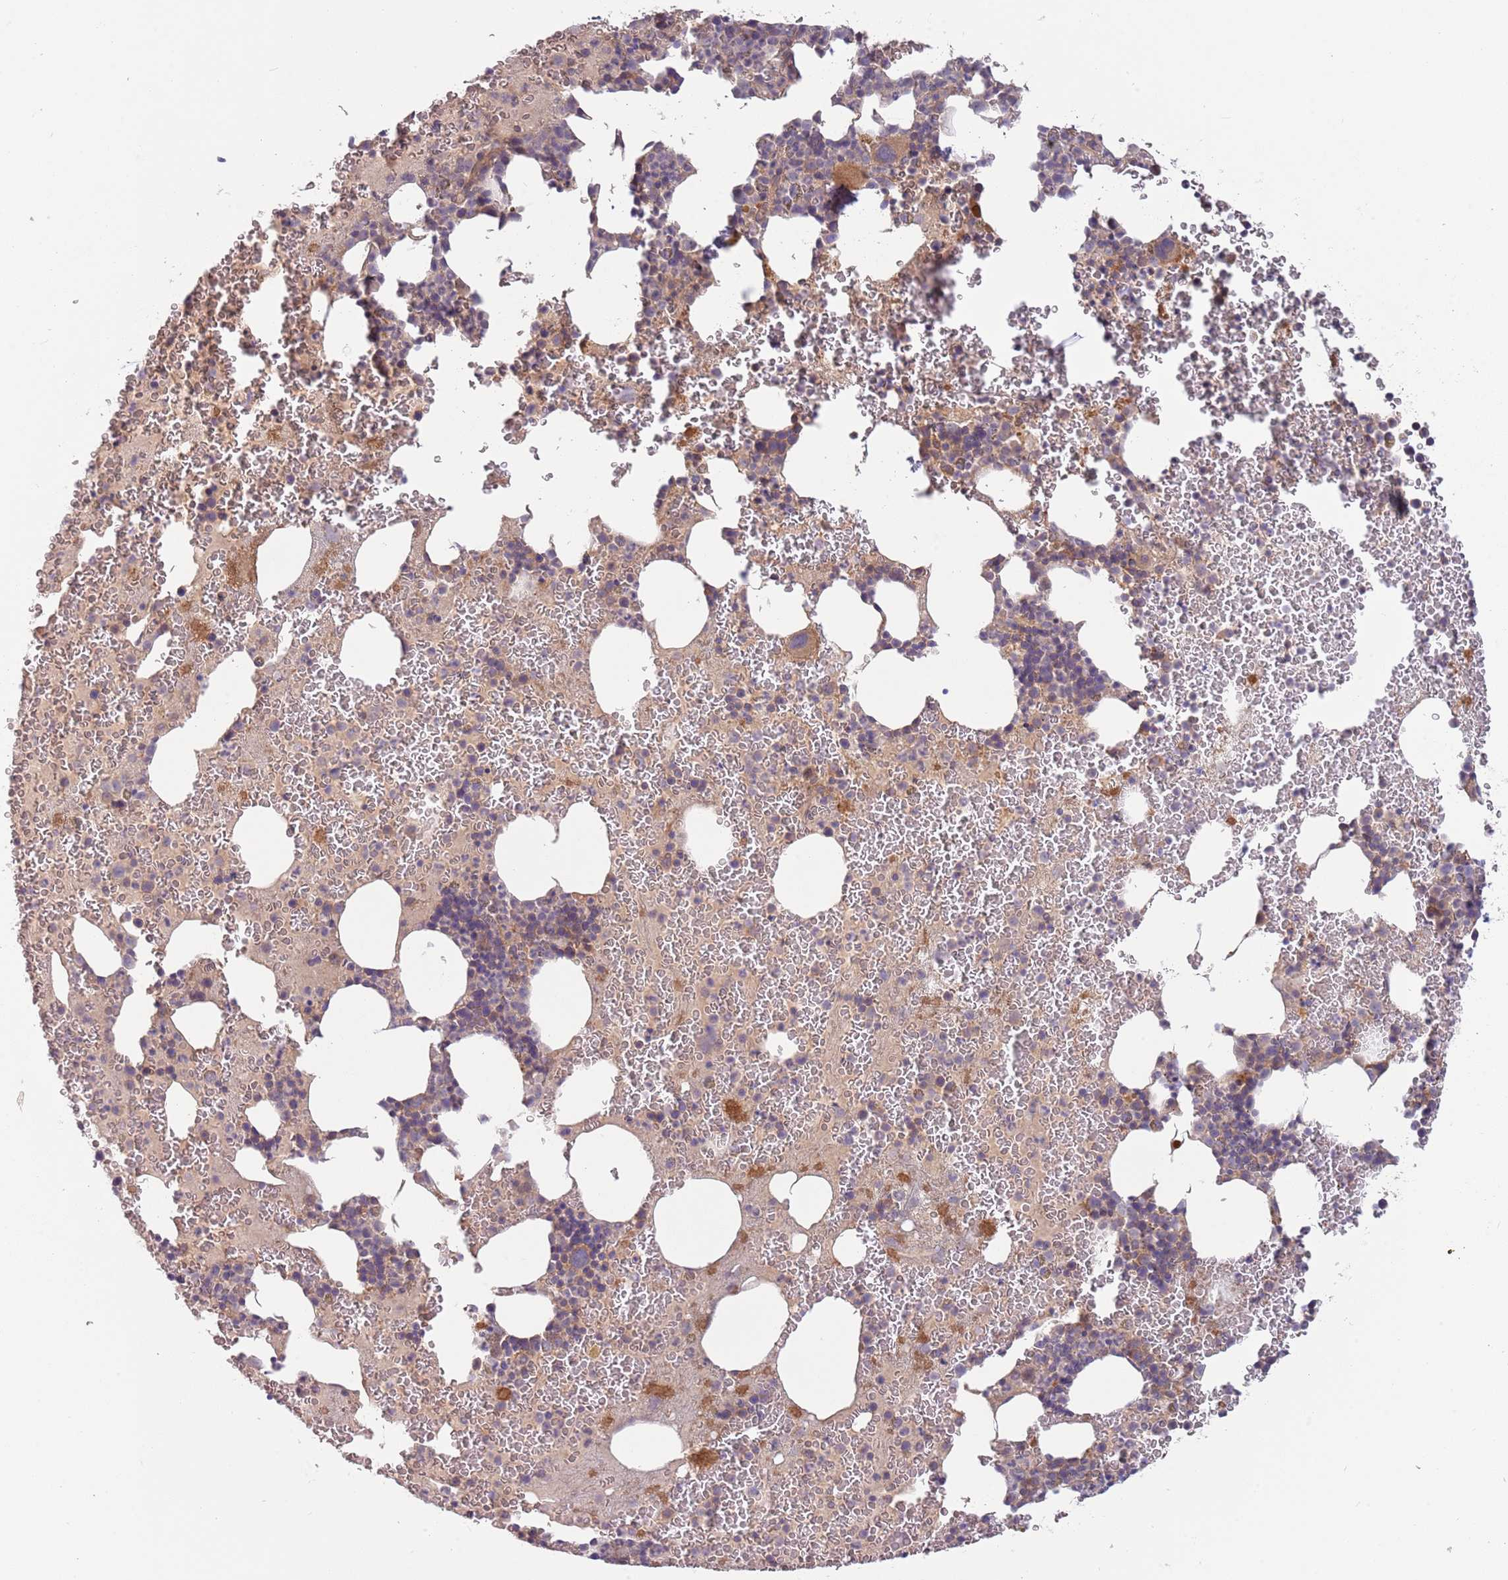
{"staining": {"intensity": "weak", "quantity": "<25%", "location": "cytoplasmic/membranous"}, "tissue": "bone marrow", "cell_type": "Hematopoietic cells", "image_type": "normal", "snomed": [{"axis": "morphology", "description": "Normal tissue, NOS"}, {"axis": "topography", "description": "Bone marrow"}], "caption": "This is a histopathology image of IHC staining of normal bone marrow, which shows no staining in hematopoietic cells. (DAB immunohistochemistry, high magnification).", "gene": "SAV1", "patient": {"sex": "male", "age": 26}}